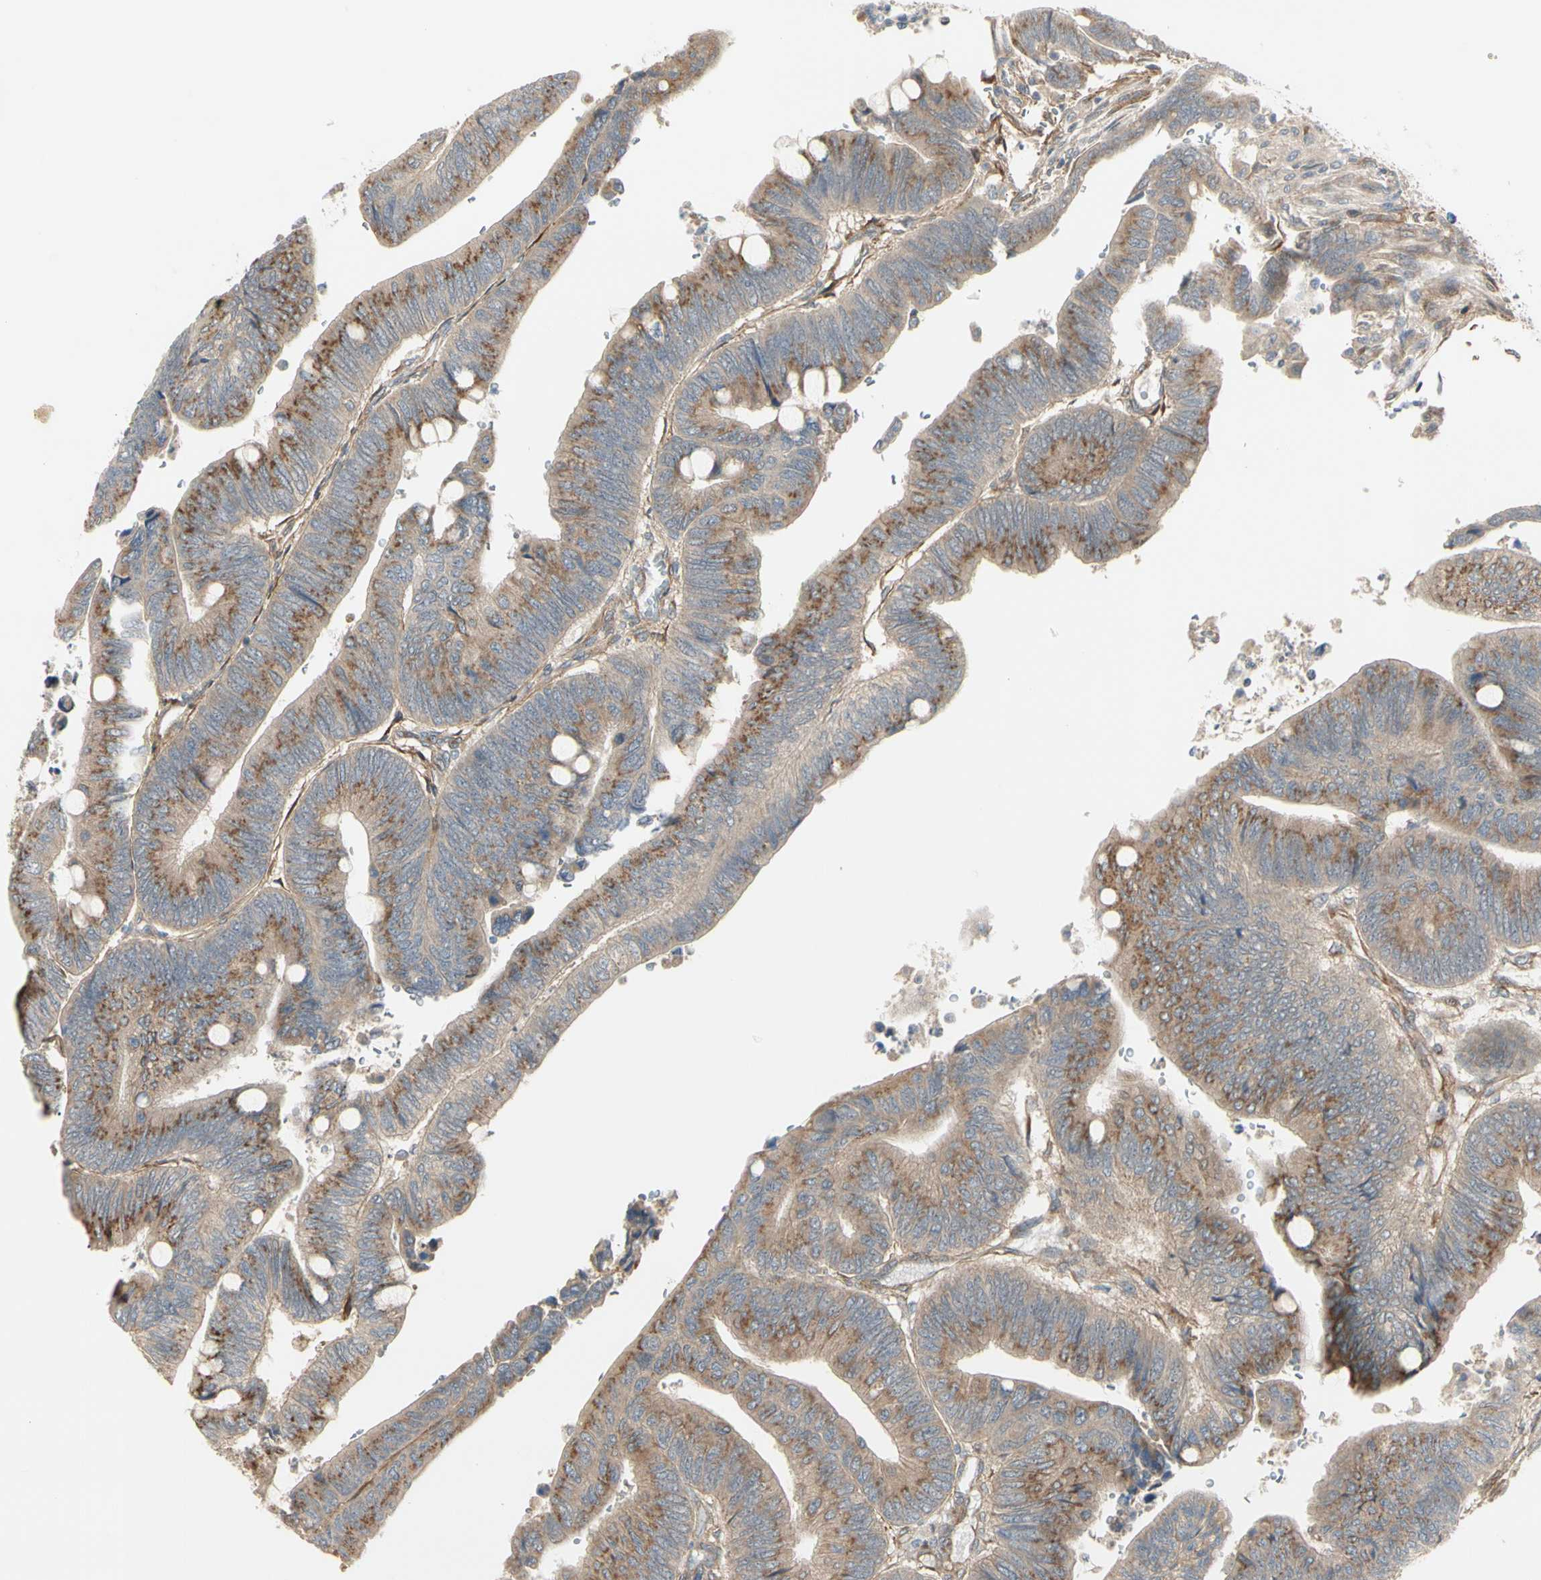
{"staining": {"intensity": "moderate", "quantity": ">75%", "location": "cytoplasmic/membranous"}, "tissue": "colorectal cancer", "cell_type": "Tumor cells", "image_type": "cancer", "snomed": [{"axis": "morphology", "description": "Normal tissue, NOS"}, {"axis": "morphology", "description": "Adenocarcinoma, NOS"}, {"axis": "topography", "description": "Rectum"}, {"axis": "topography", "description": "Peripheral nerve tissue"}], "caption": "The immunohistochemical stain highlights moderate cytoplasmic/membranous staining in tumor cells of adenocarcinoma (colorectal) tissue.", "gene": "F2R", "patient": {"sex": "male", "age": 92}}